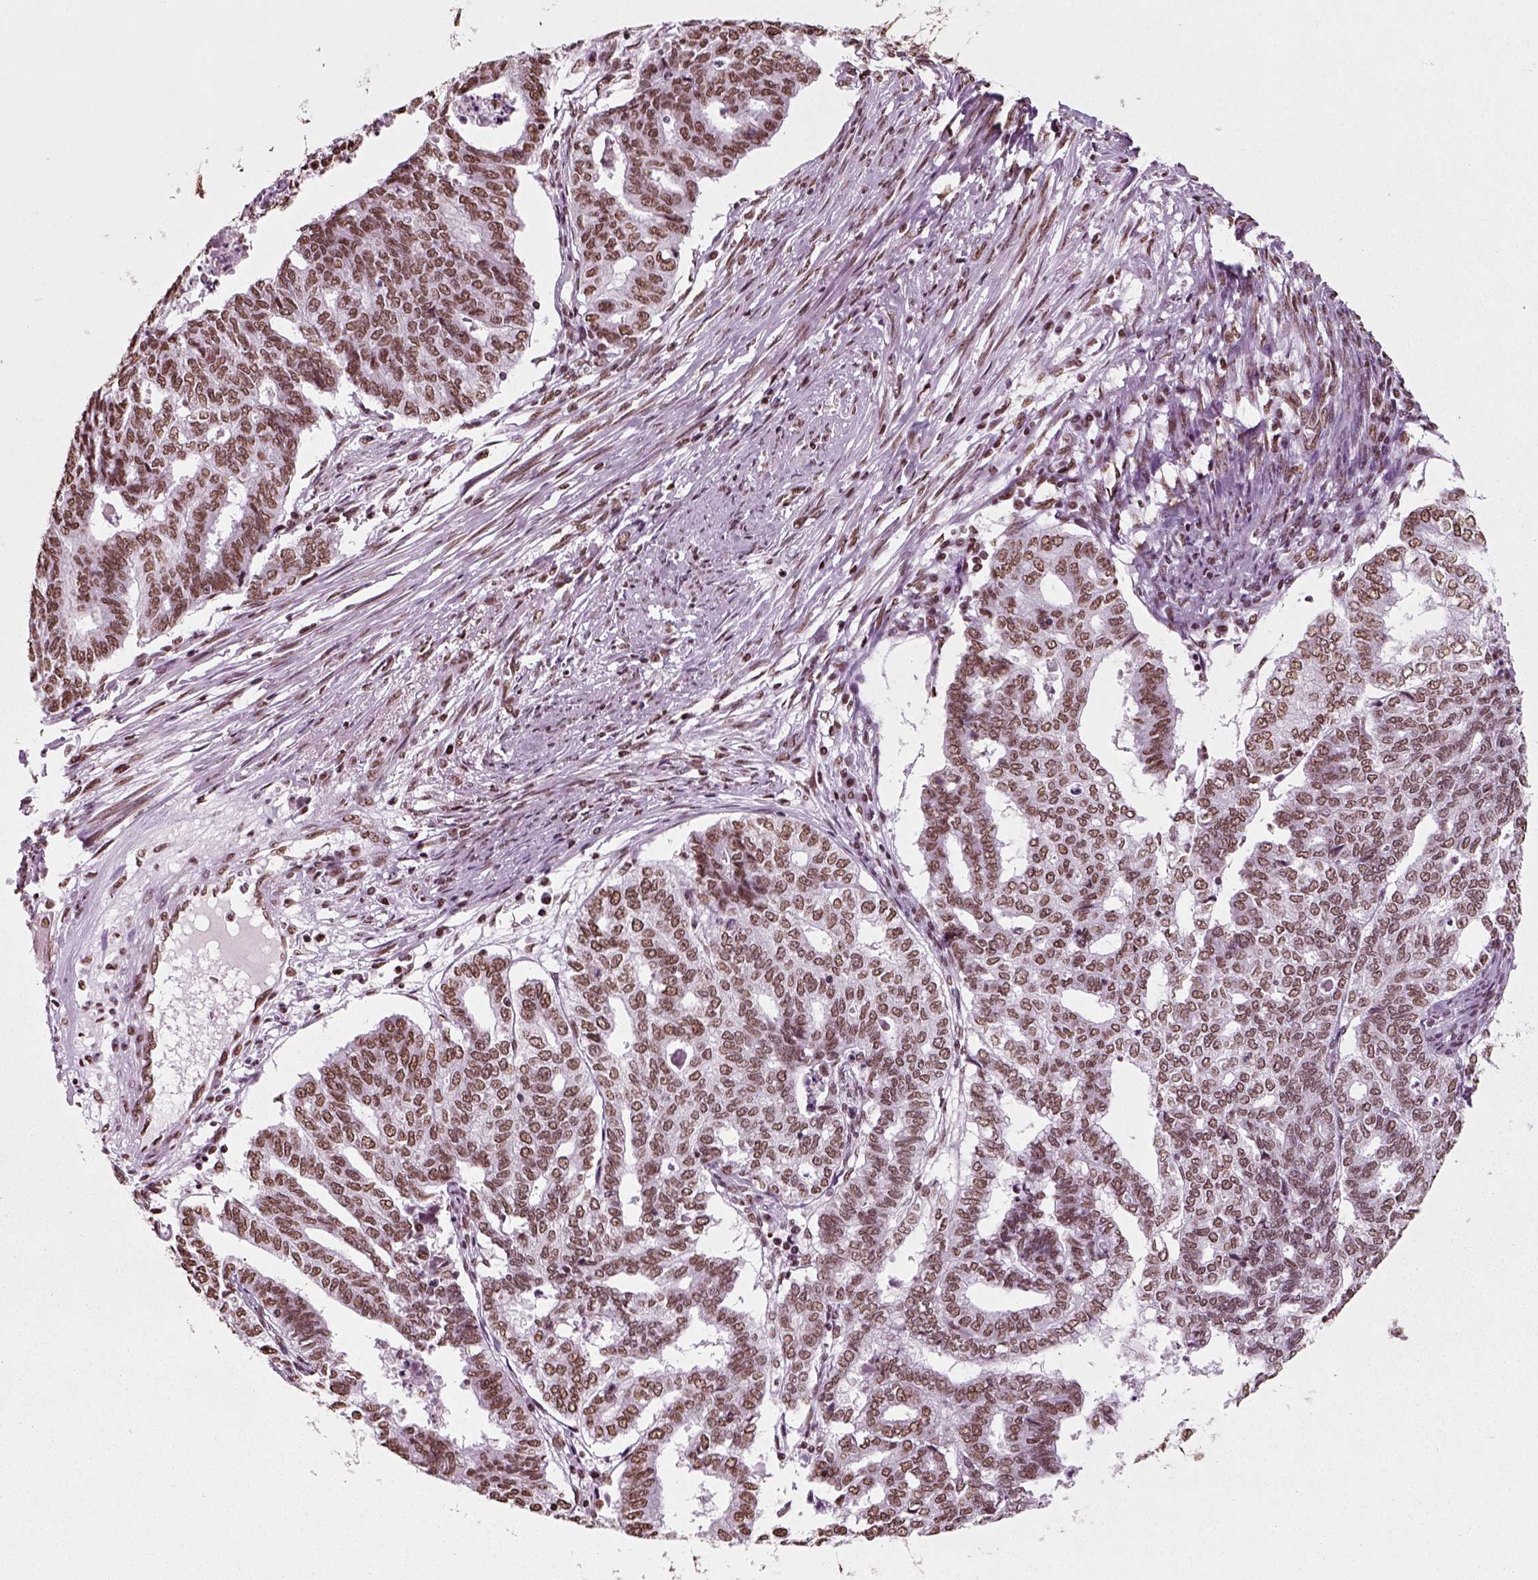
{"staining": {"intensity": "moderate", "quantity": ">75%", "location": "nuclear"}, "tissue": "endometrial cancer", "cell_type": "Tumor cells", "image_type": "cancer", "snomed": [{"axis": "morphology", "description": "Adenocarcinoma, NOS"}, {"axis": "topography", "description": "Endometrium"}], "caption": "Protein expression analysis of endometrial adenocarcinoma exhibits moderate nuclear expression in about >75% of tumor cells. The staining was performed using DAB (3,3'-diaminobenzidine), with brown indicating positive protein expression. Nuclei are stained blue with hematoxylin.", "gene": "POLR1H", "patient": {"sex": "female", "age": 79}}